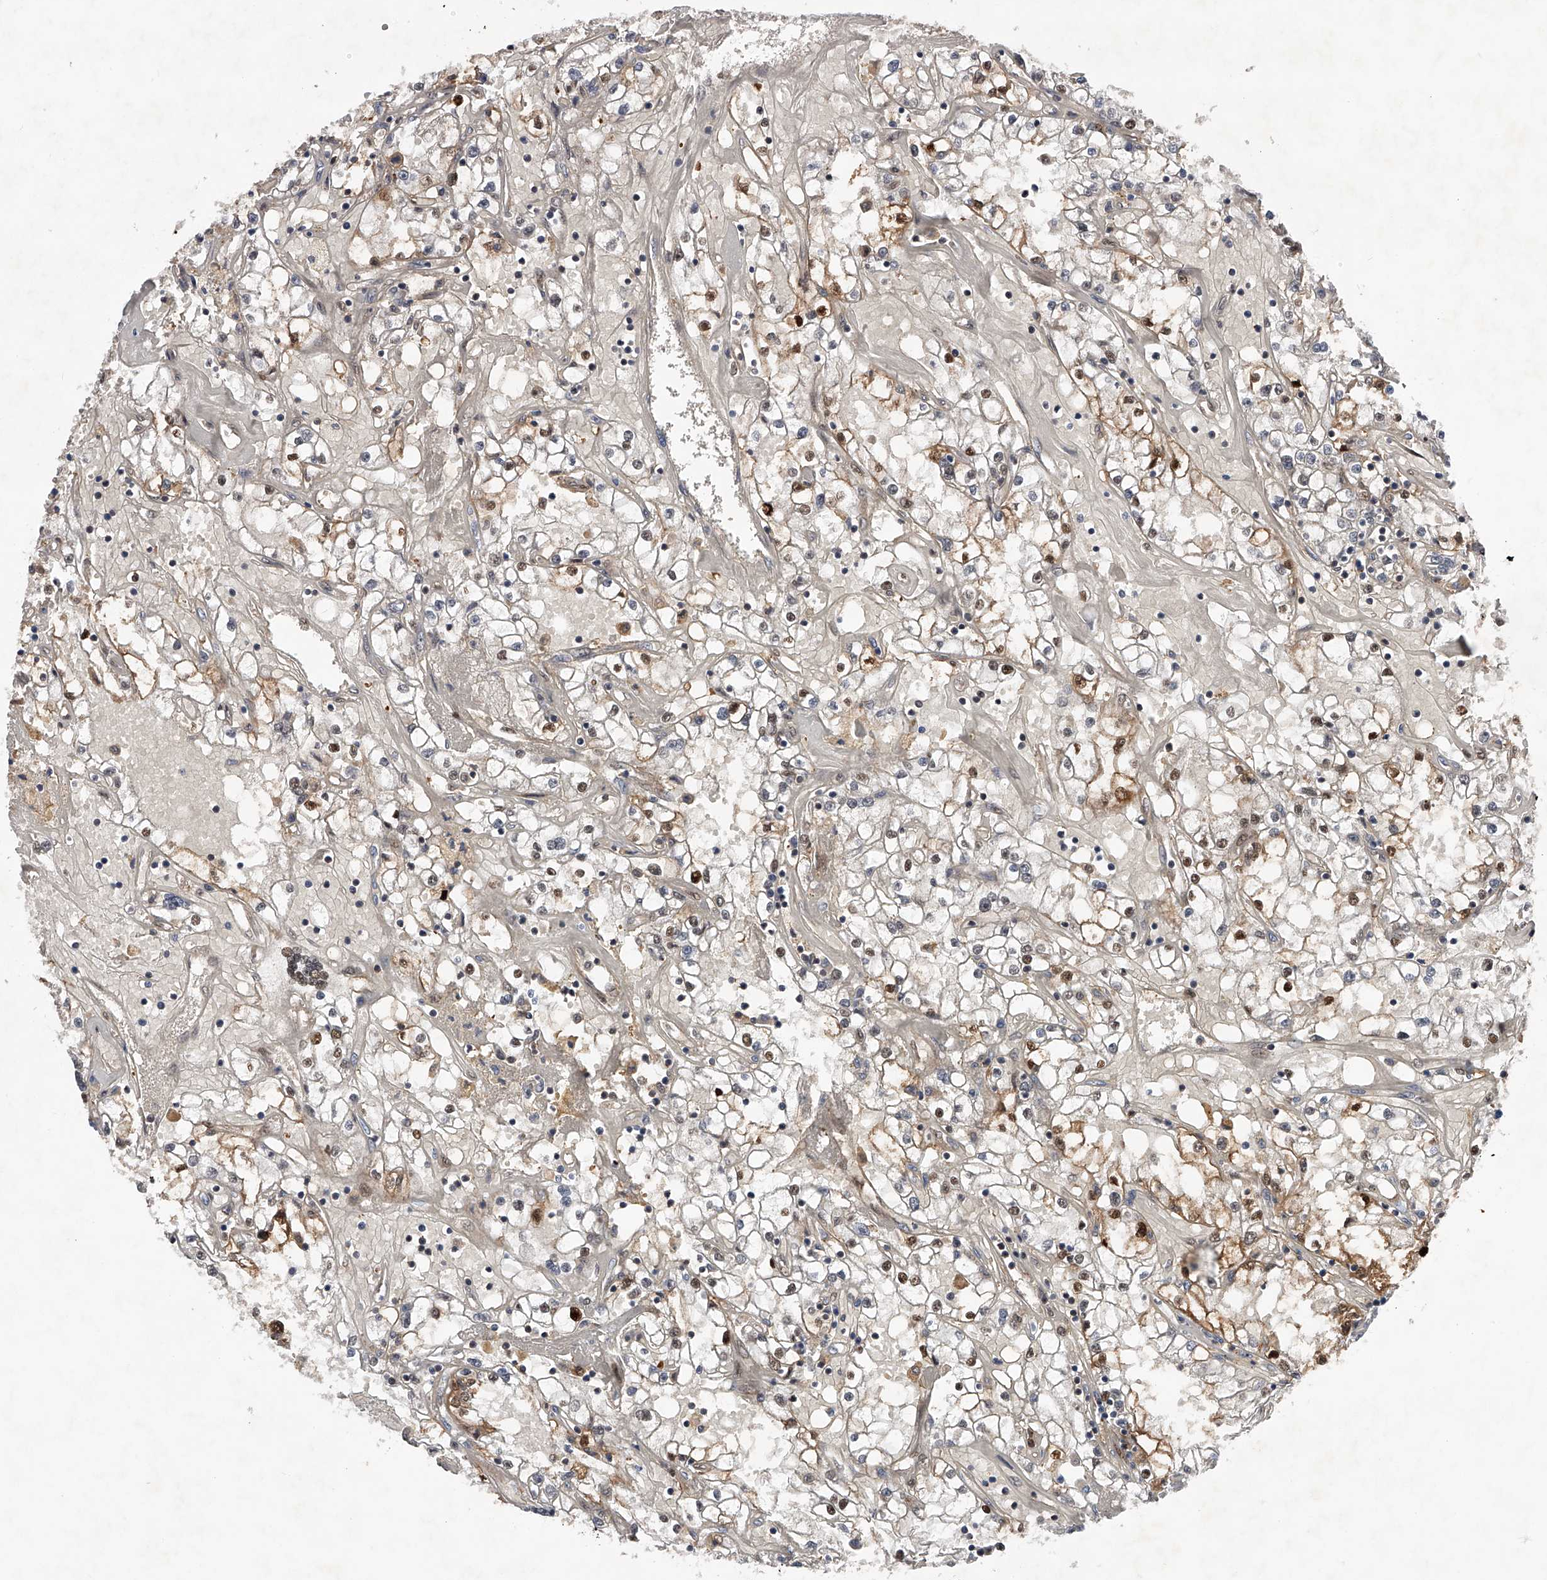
{"staining": {"intensity": "moderate", "quantity": "<25%", "location": "cytoplasmic/membranous,nuclear"}, "tissue": "renal cancer", "cell_type": "Tumor cells", "image_type": "cancer", "snomed": [{"axis": "morphology", "description": "Adenocarcinoma, NOS"}, {"axis": "topography", "description": "Kidney"}], "caption": "Protein staining exhibits moderate cytoplasmic/membranous and nuclear positivity in about <25% of tumor cells in renal cancer.", "gene": "RWDD2A", "patient": {"sex": "male", "age": 56}}